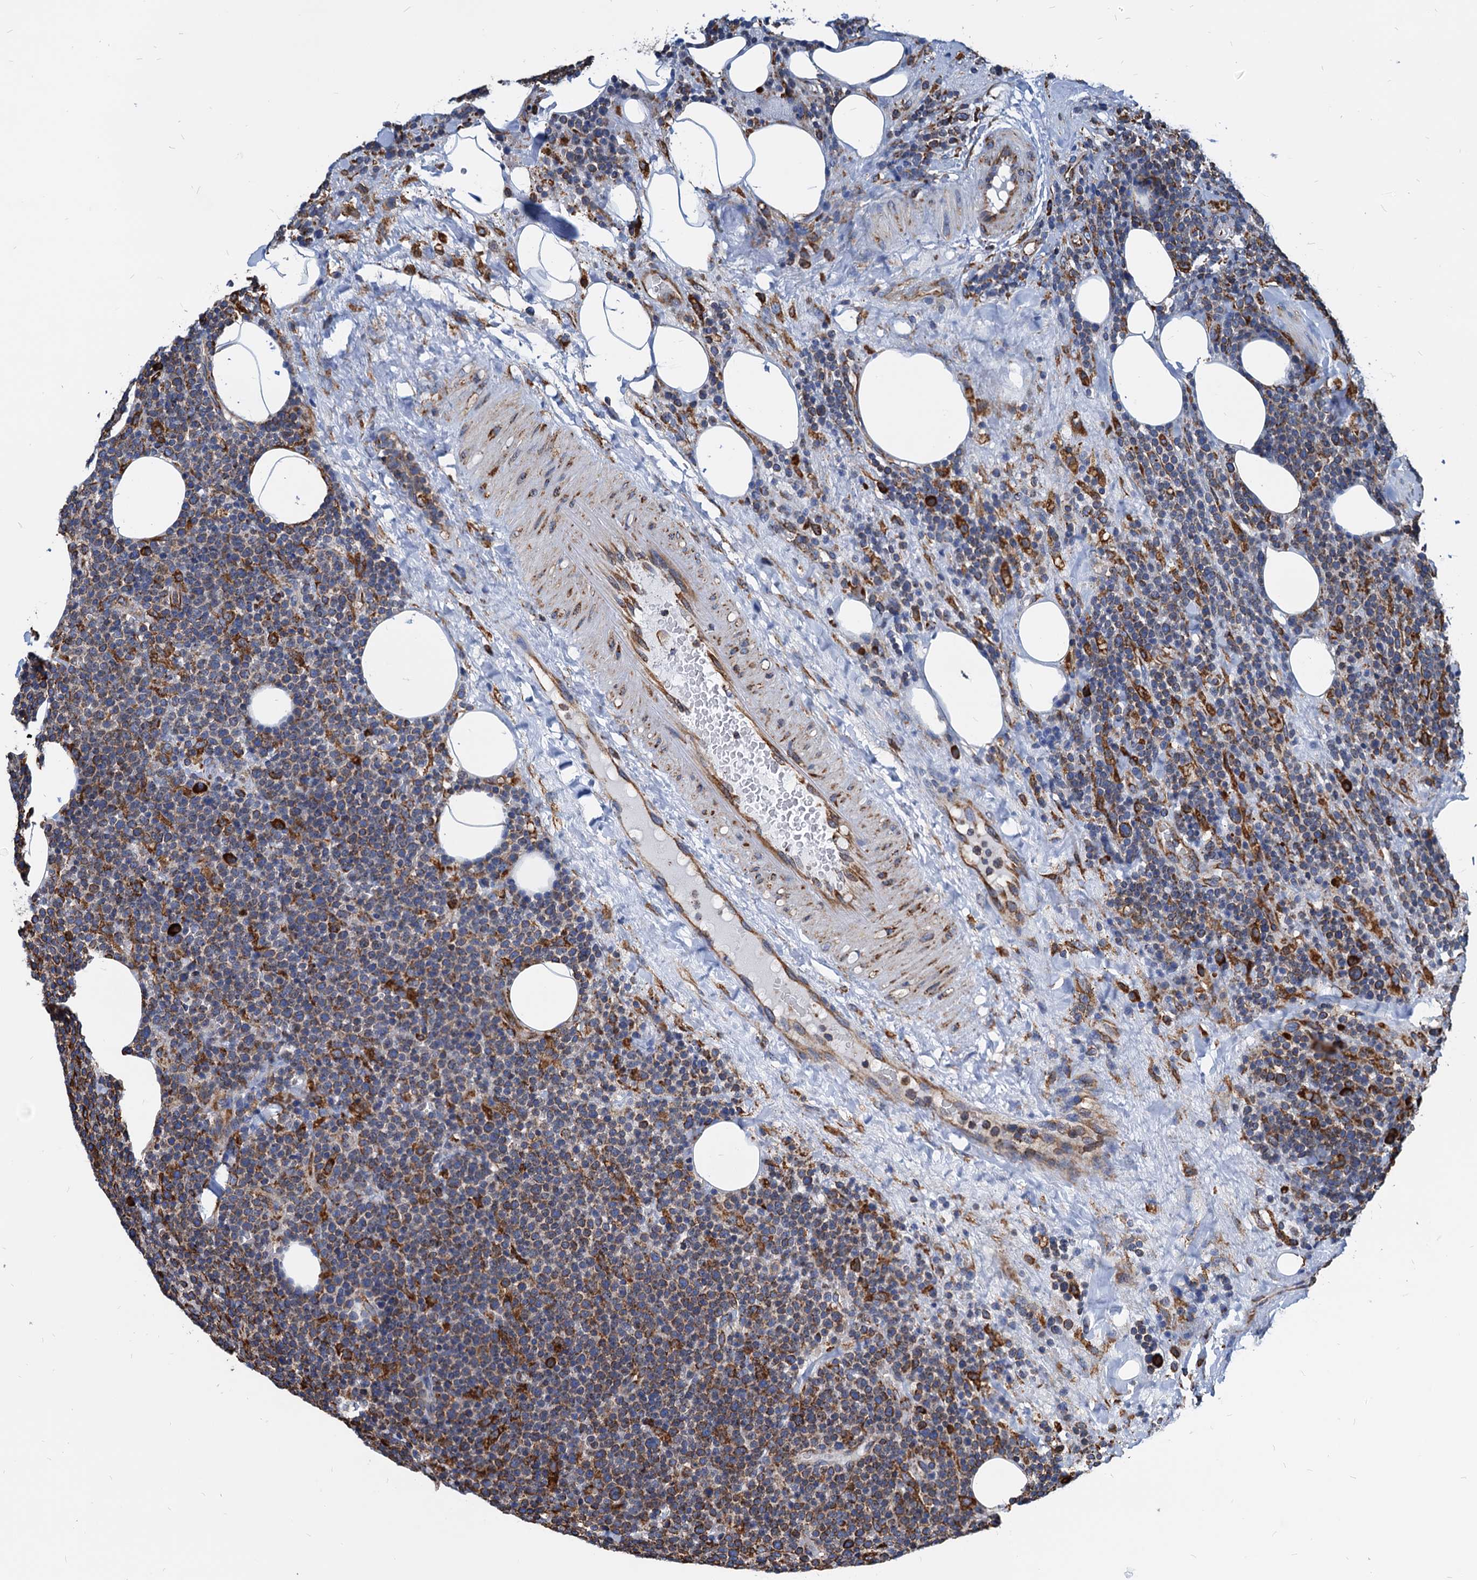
{"staining": {"intensity": "moderate", "quantity": "<25%", "location": "cytoplasmic/membranous"}, "tissue": "lymphoma", "cell_type": "Tumor cells", "image_type": "cancer", "snomed": [{"axis": "morphology", "description": "Malignant lymphoma, non-Hodgkin's type, High grade"}, {"axis": "topography", "description": "Lymph node"}], "caption": "Immunohistochemical staining of high-grade malignant lymphoma, non-Hodgkin's type shows moderate cytoplasmic/membranous protein staining in approximately <25% of tumor cells.", "gene": "HSPA5", "patient": {"sex": "male", "age": 61}}